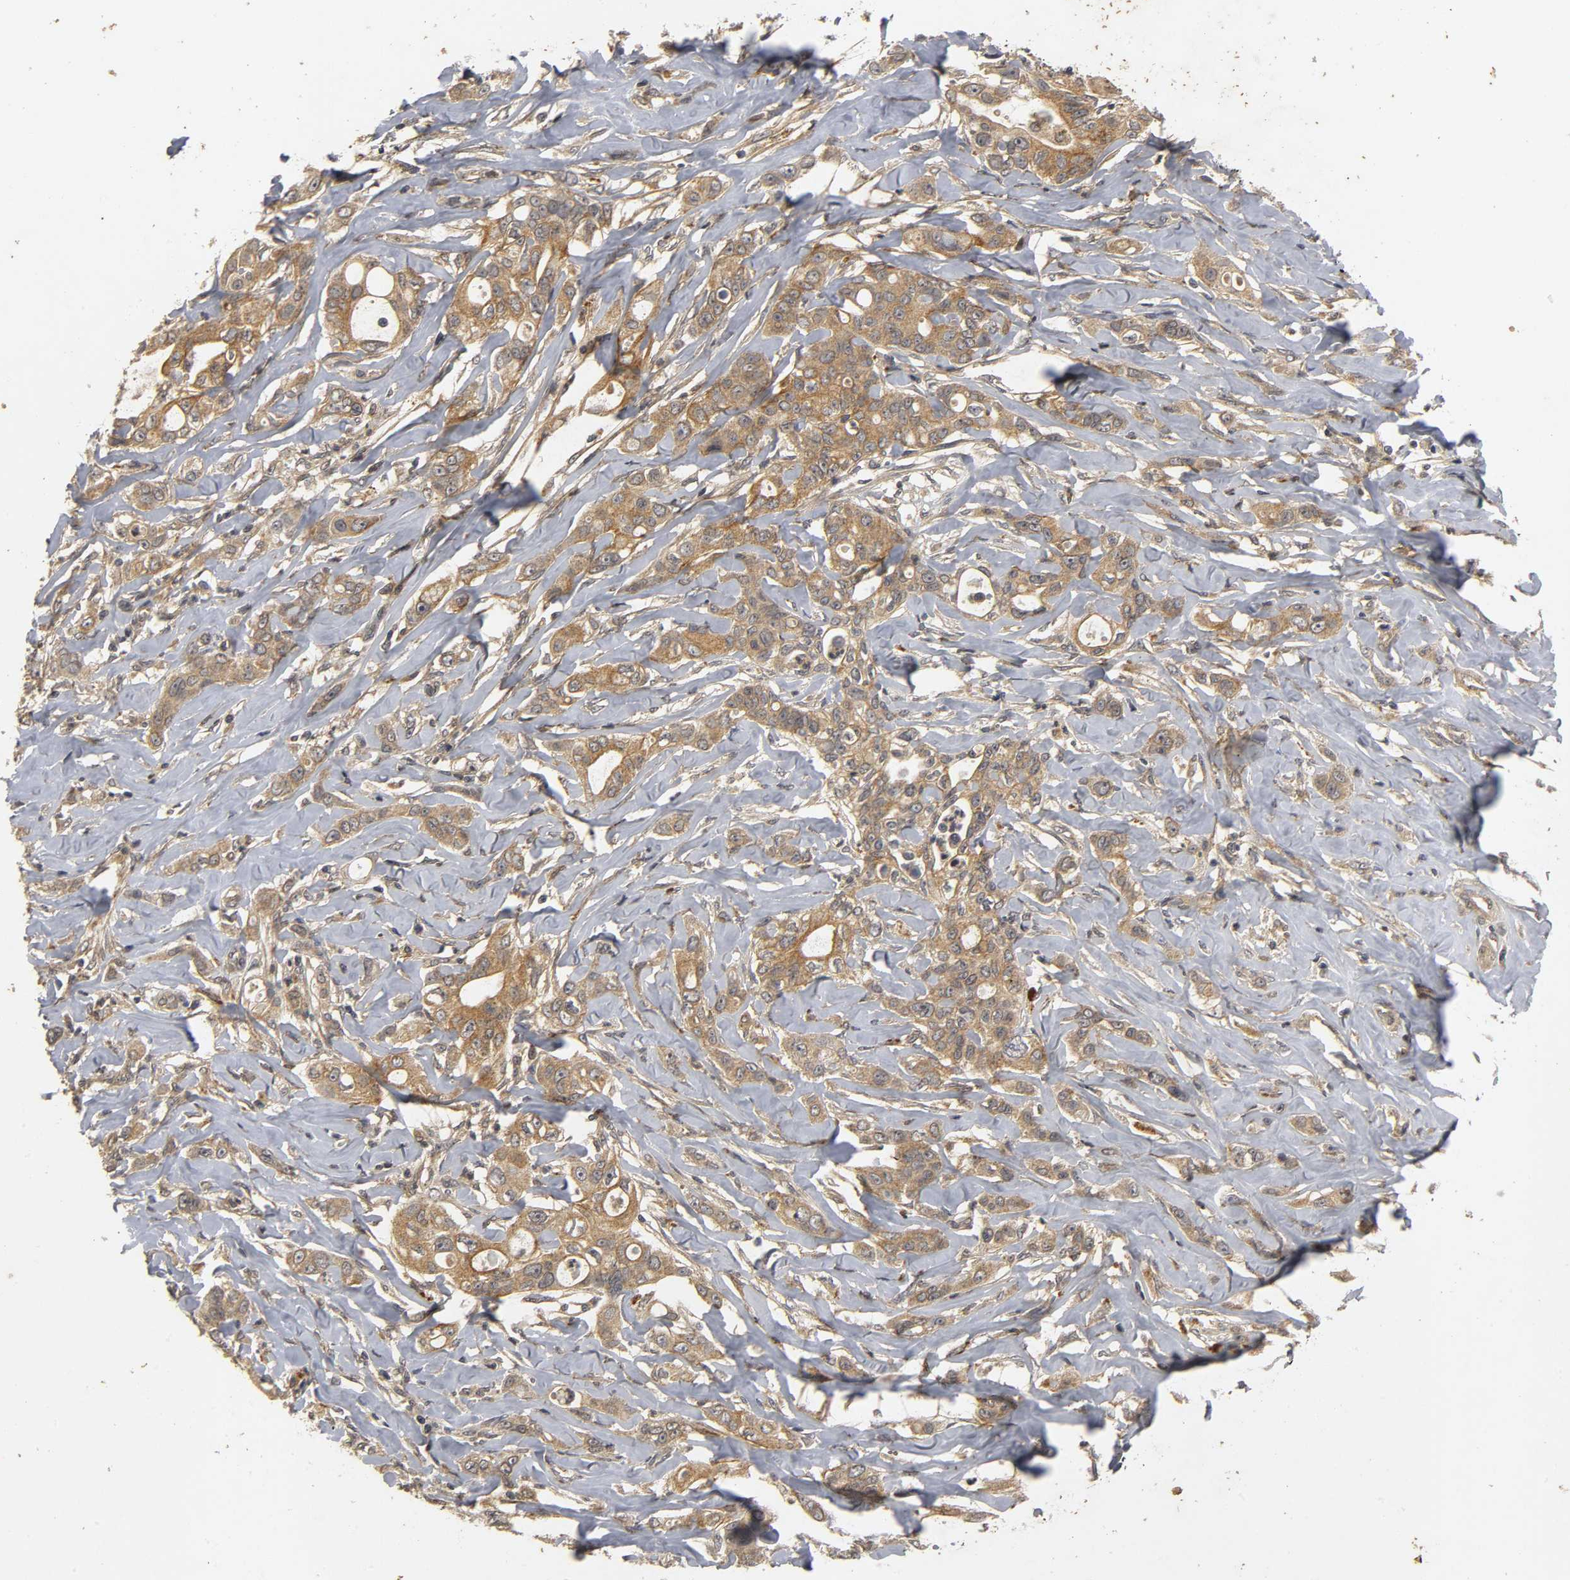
{"staining": {"intensity": "moderate", "quantity": ">75%", "location": "cytoplasmic/membranous"}, "tissue": "liver cancer", "cell_type": "Tumor cells", "image_type": "cancer", "snomed": [{"axis": "morphology", "description": "Cholangiocarcinoma"}, {"axis": "topography", "description": "Liver"}], "caption": "Immunohistochemistry (IHC) histopathology image of human liver cholangiocarcinoma stained for a protein (brown), which demonstrates medium levels of moderate cytoplasmic/membranous positivity in about >75% of tumor cells.", "gene": "TRAF6", "patient": {"sex": "female", "age": 67}}